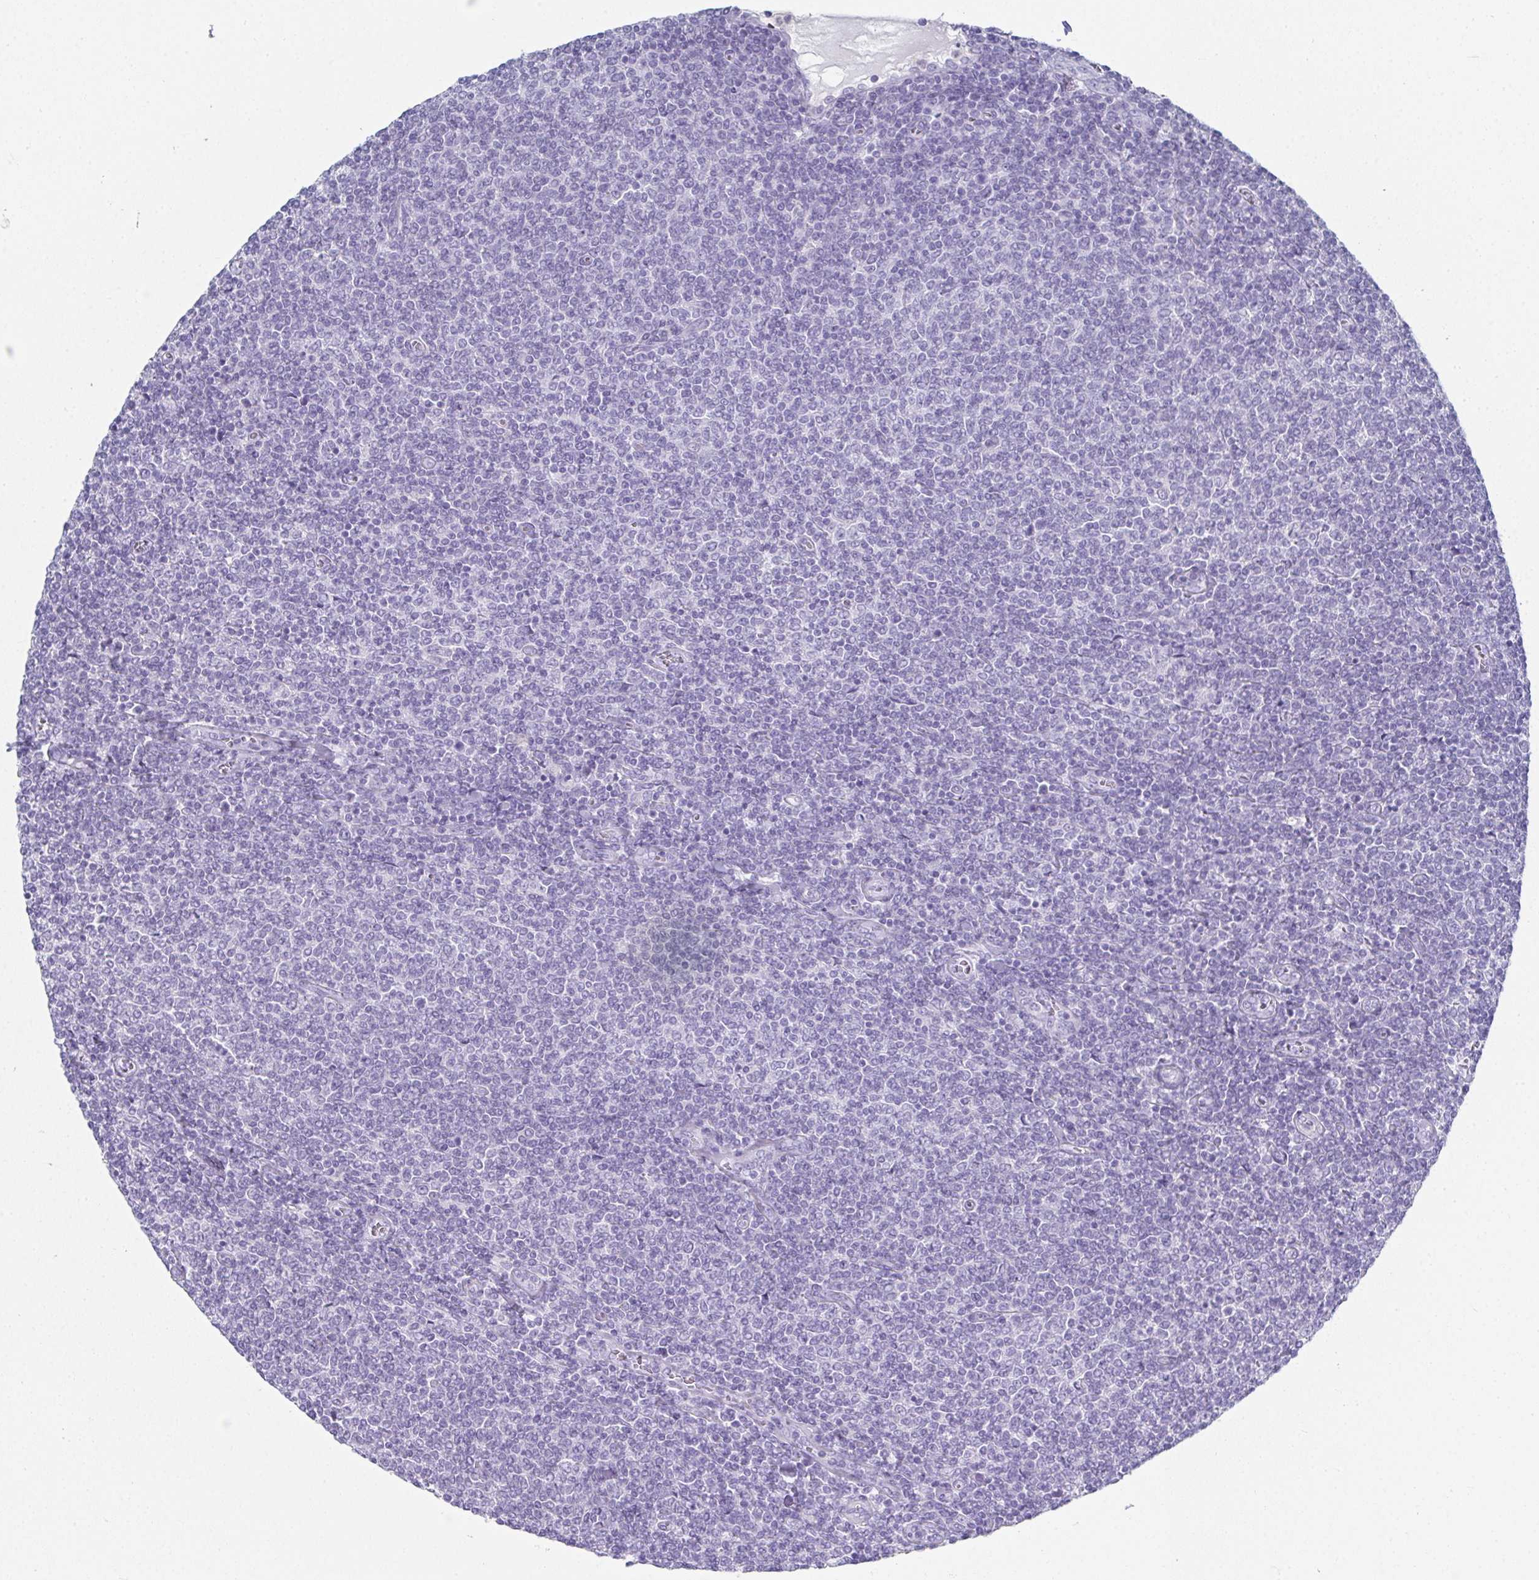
{"staining": {"intensity": "negative", "quantity": "none", "location": "none"}, "tissue": "lymphoma", "cell_type": "Tumor cells", "image_type": "cancer", "snomed": [{"axis": "morphology", "description": "Malignant lymphoma, non-Hodgkin's type, Low grade"}, {"axis": "topography", "description": "Lymph node"}], "caption": "Immunohistochemistry (IHC) micrograph of human lymphoma stained for a protein (brown), which exhibits no expression in tumor cells.", "gene": "SYCP1", "patient": {"sex": "male", "age": 52}}